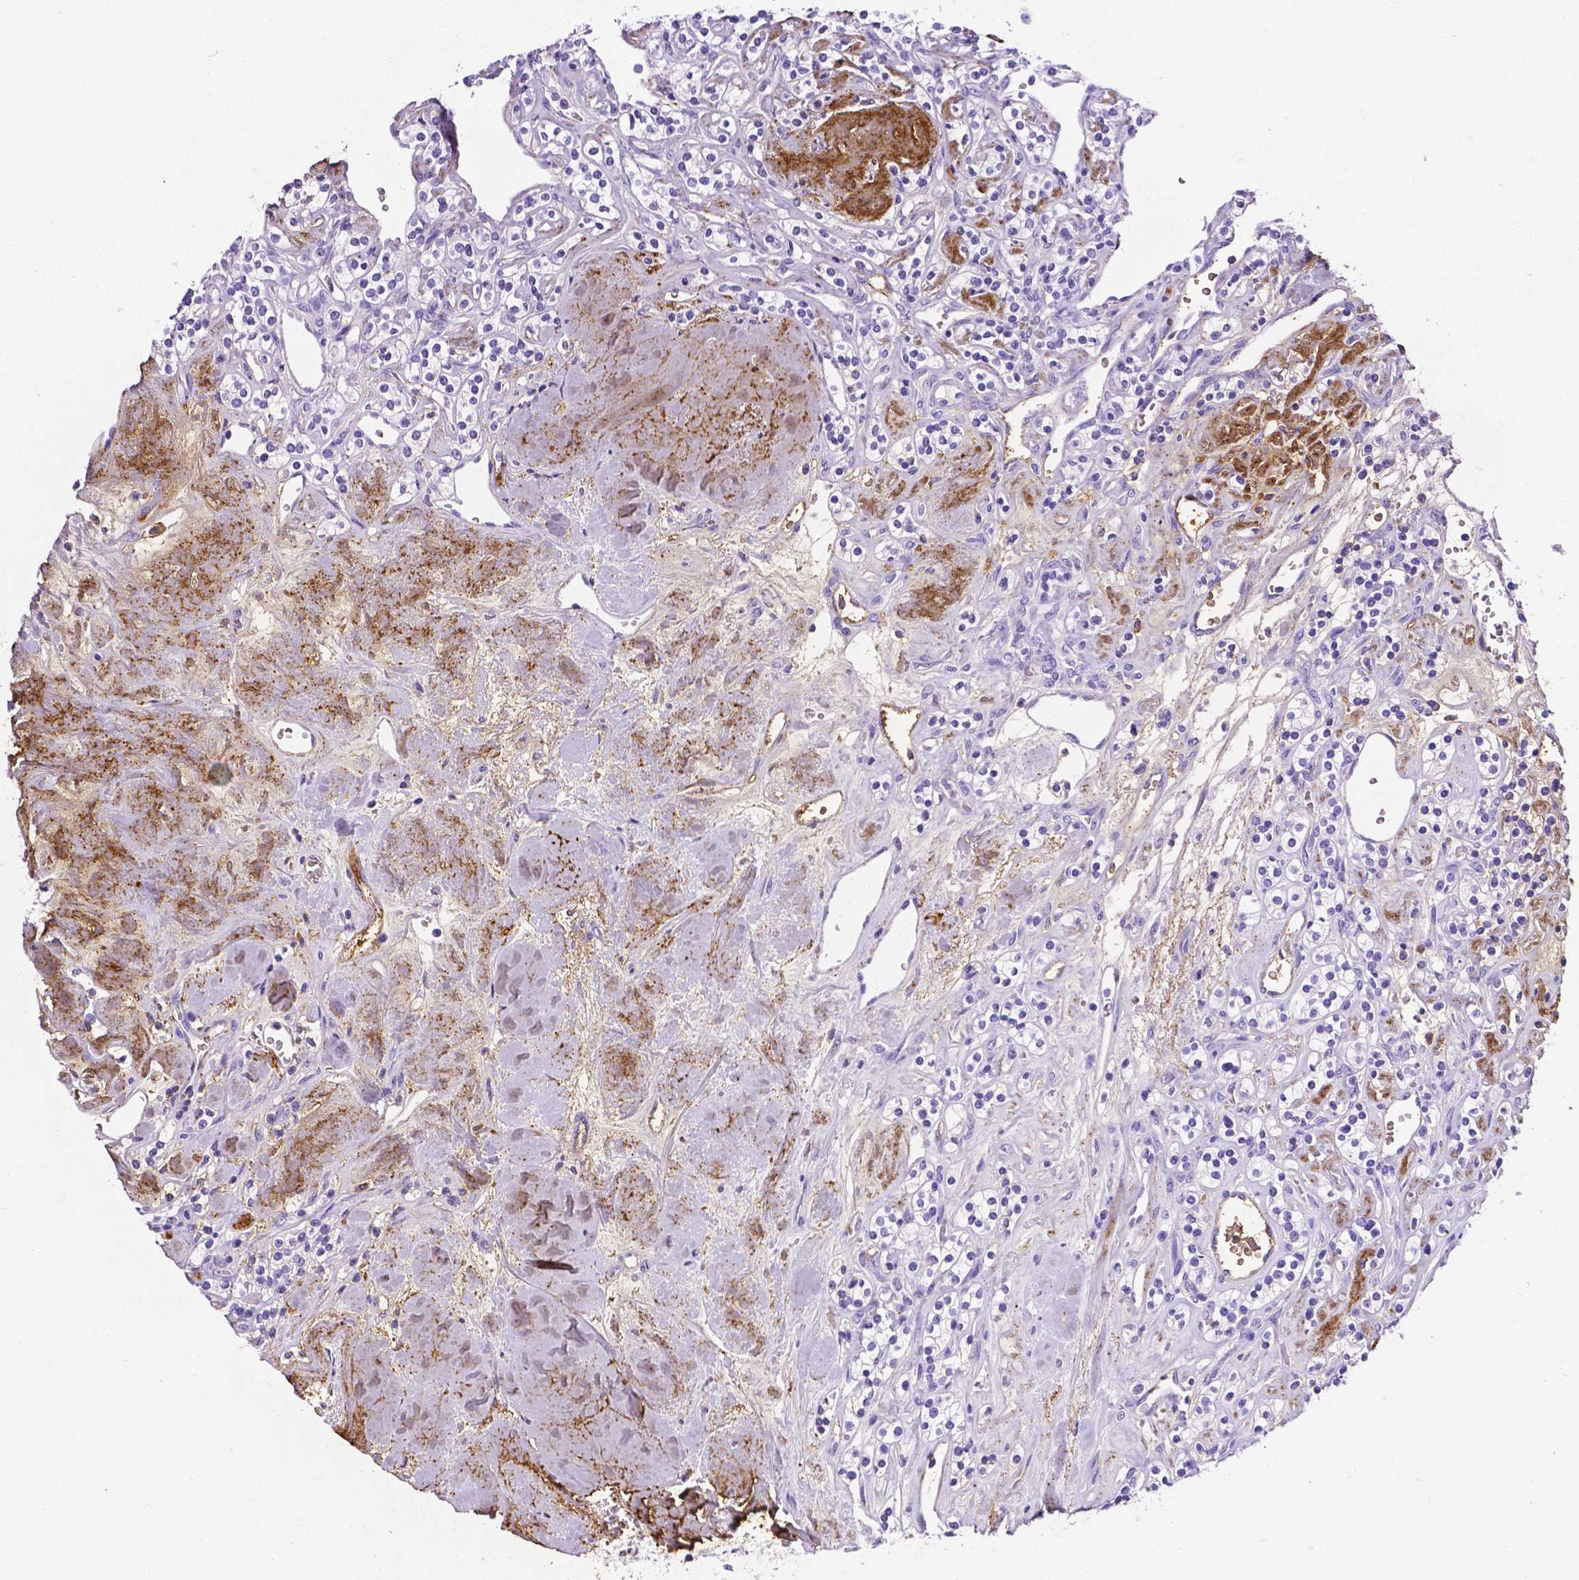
{"staining": {"intensity": "negative", "quantity": "none", "location": "none"}, "tissue": "renal cancer", "cell_type": "Tumor cells", "image_type": "cancer", "snomed": [{"axis": "morphology", "description": "Adenocarcinoma, NOS"}, {"axis": "topography", "description": "Kidney"}], "caption": "A high-resolution histopathology image shows immunohistochemistry (IHC) staining of renal cancer, which shows no significant expression in tumor cells.", "gene": "APOE", "patient": {"sex": "male", "age": 77}}